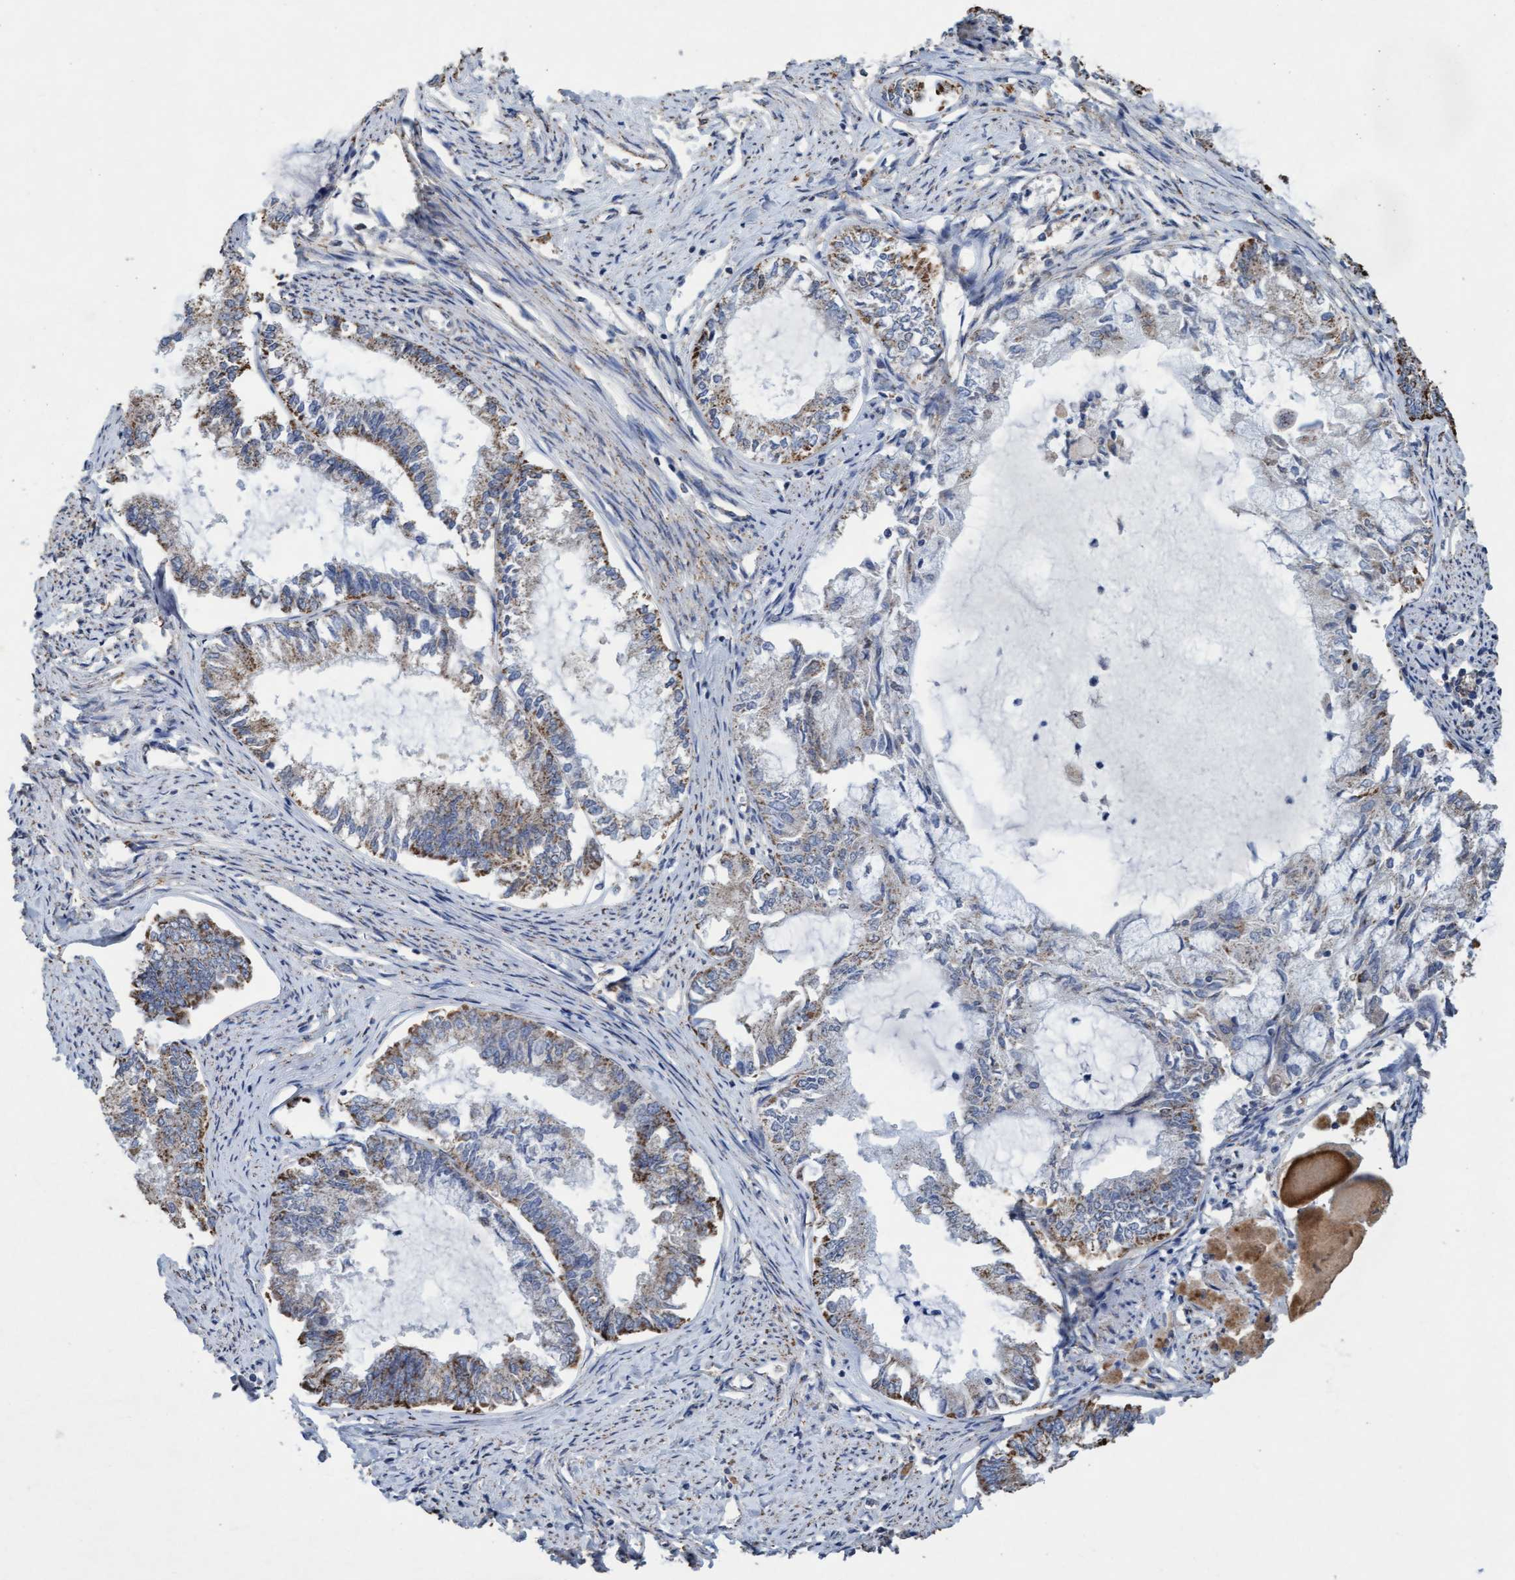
{"staining": {"intensity": "weak", "quantity": ">75%", "location": "cytoplasmic/membranous"}, "tissue": "endometrial cancer", "cell_type": "Tumor cells", "image_type": "cancer", "snomed": [{"axis": "morphology", "description": "Adenocarcinoma, NOS"}, {"axis": "topography", "description": "Endometrium"}], "caption": "Protein expression analysis of human endometrial adenocarcinoma reveals weak cytoplasmic/membranous expression in about >75% of tumor cells. The staining was performed using DAB (3,3'-diaminobenzidine) to visualize the protein expression in brown, while the nuclei were stained in blue with hematoxylin (Magnification: 20x).", "gene": "VSIG8", "patient": {"sex": "female", "age": 86}}